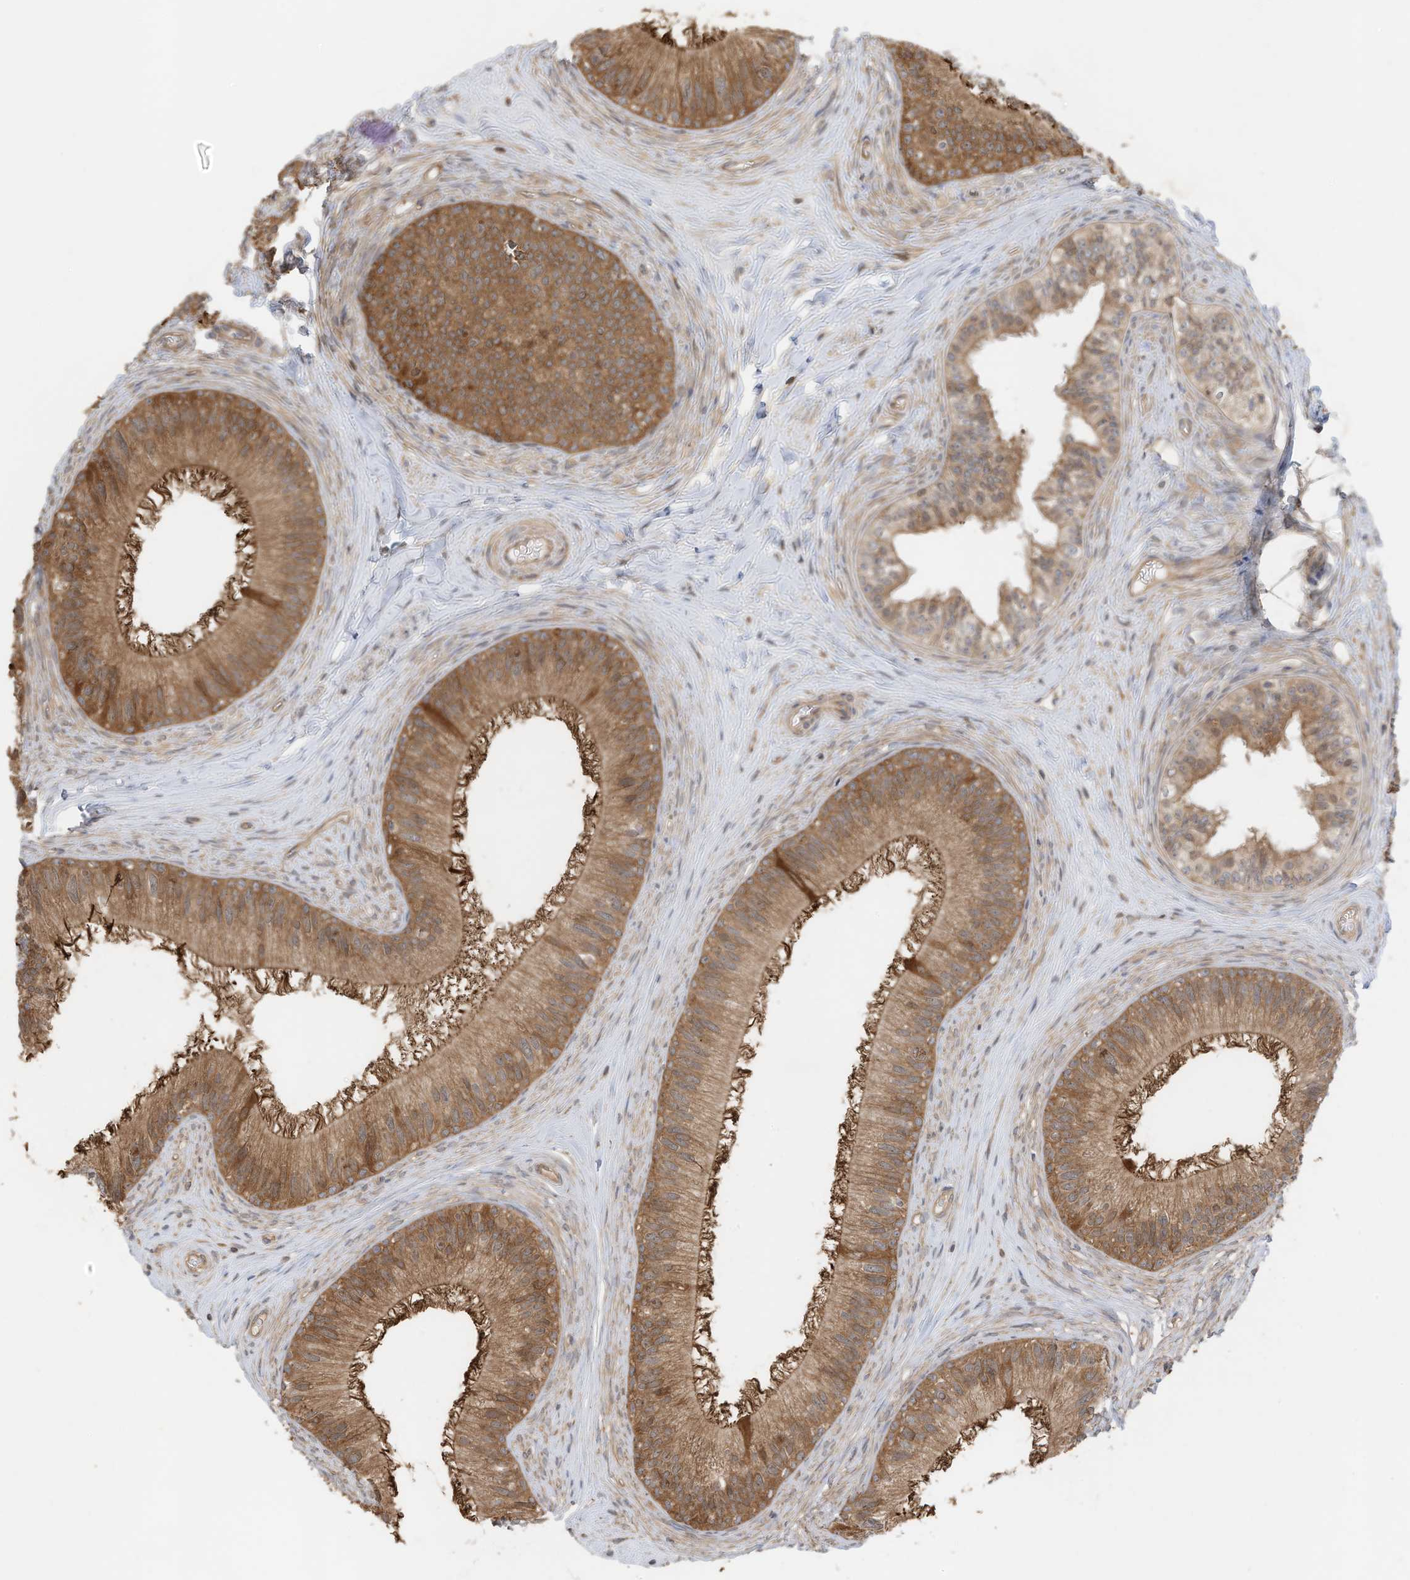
{"staining": {"intensity": "moderate", "quantity": ">75%", "location": "cytoplasmic/membranous"}, "tissue": "epididymis", "cell_type": "Glandular cells", "image_type": "normal", "snomed": [{"axis": "morphology", "description": "Normal tissue, NOS"}, {"axis": "topography", "description": "Epididymis"}], "caption": "Protein expression analysis of normal epididymis reveals moderate cytoplasmic/membranous positivity in about >75% of glandular cells. (DAB = brown stain, brightfield microscopy at high magnification).", "gene": "SLC25A12", "patient": {"sex": "male", "age": 27}}